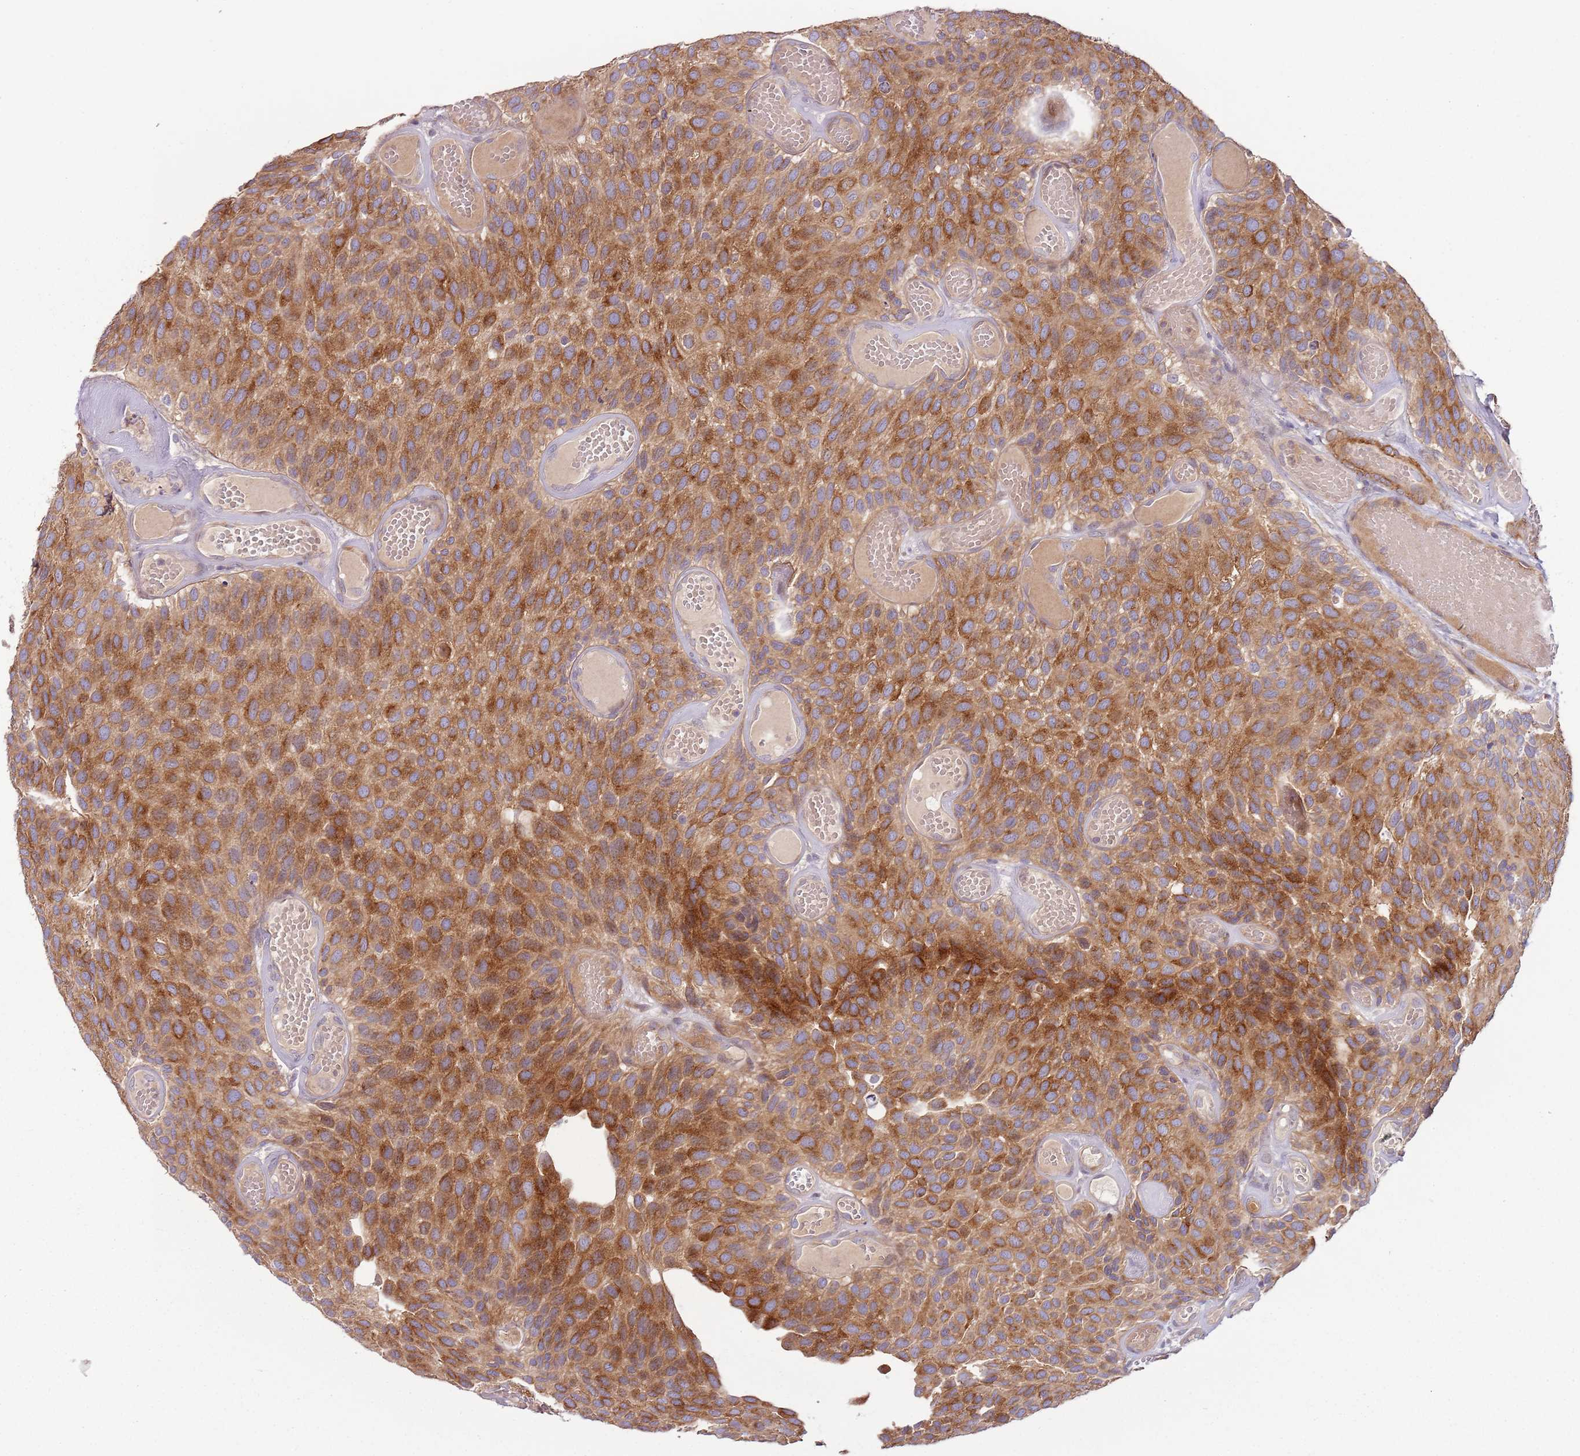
{"staining": {"intensity": "strong", "quantity": ">75%", "location": "cytoplasmic/membranous"}, "tissue": "urothelial cancer", "cell_type": "Tumor cells", "image_type": "cancer", "snomed": [{"axis": "morphology", "description": "Urothelial carcinoma, Low grade"}, {"axis": "topography", "description": "Urinary bladder"}], "caption": "IHC histopathology image of low-grade urothelial carcinoma stained for a protein (brown), which demonstrates high levels of strong cytoplasmic/membranous positivity in about >75% of tumor cells.", "gene": "RNF128", "patient": {"sex": "male", "age": 89}}